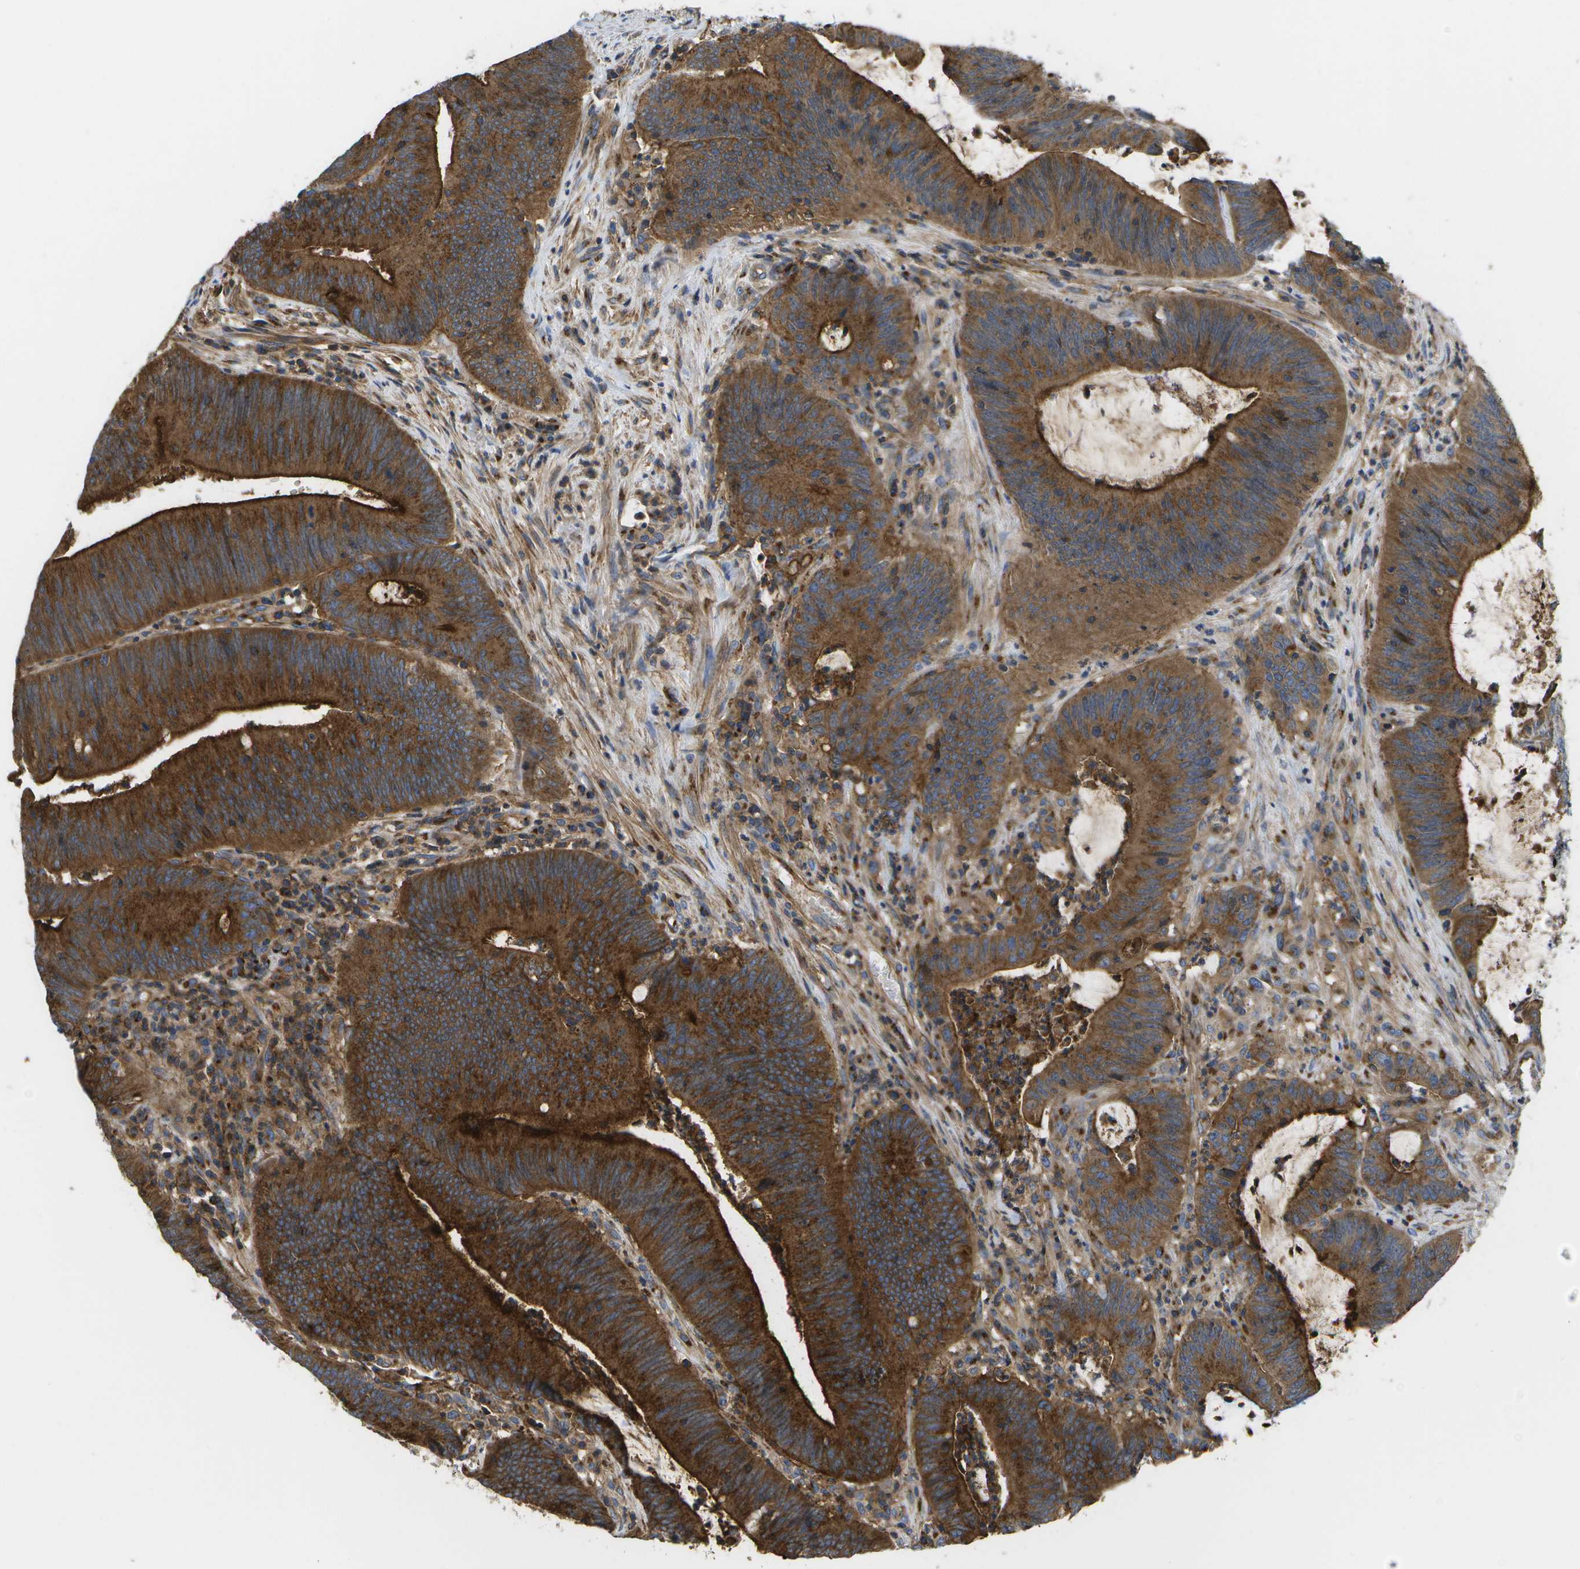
{"staining": {"intensity": "strong", "quantity": ">75%", "location": "cytoplasmic/membranous"}, "tissue": "colorectal cancer", "cell_type": "Tumor cells", "image_type": "cancer", "snomed": [{"axis": "morphology", "description": "Normal tissue, NOS"}, {"axis": "morphology", "description": "Adenocarcinoma, NOS"}, {"axis": "topography", "description": "Rectum"}], "caption": "Colorectal cancer stained with DAB IHC reveals high levels of strong cytoplasmic/membranous staining in approximately >75% of tumor cells. (DAB IHC, brown staining for protein, blue staining for nuclei).", "gene": "BST2", "patient": {"sex": "female", "age": 66}}